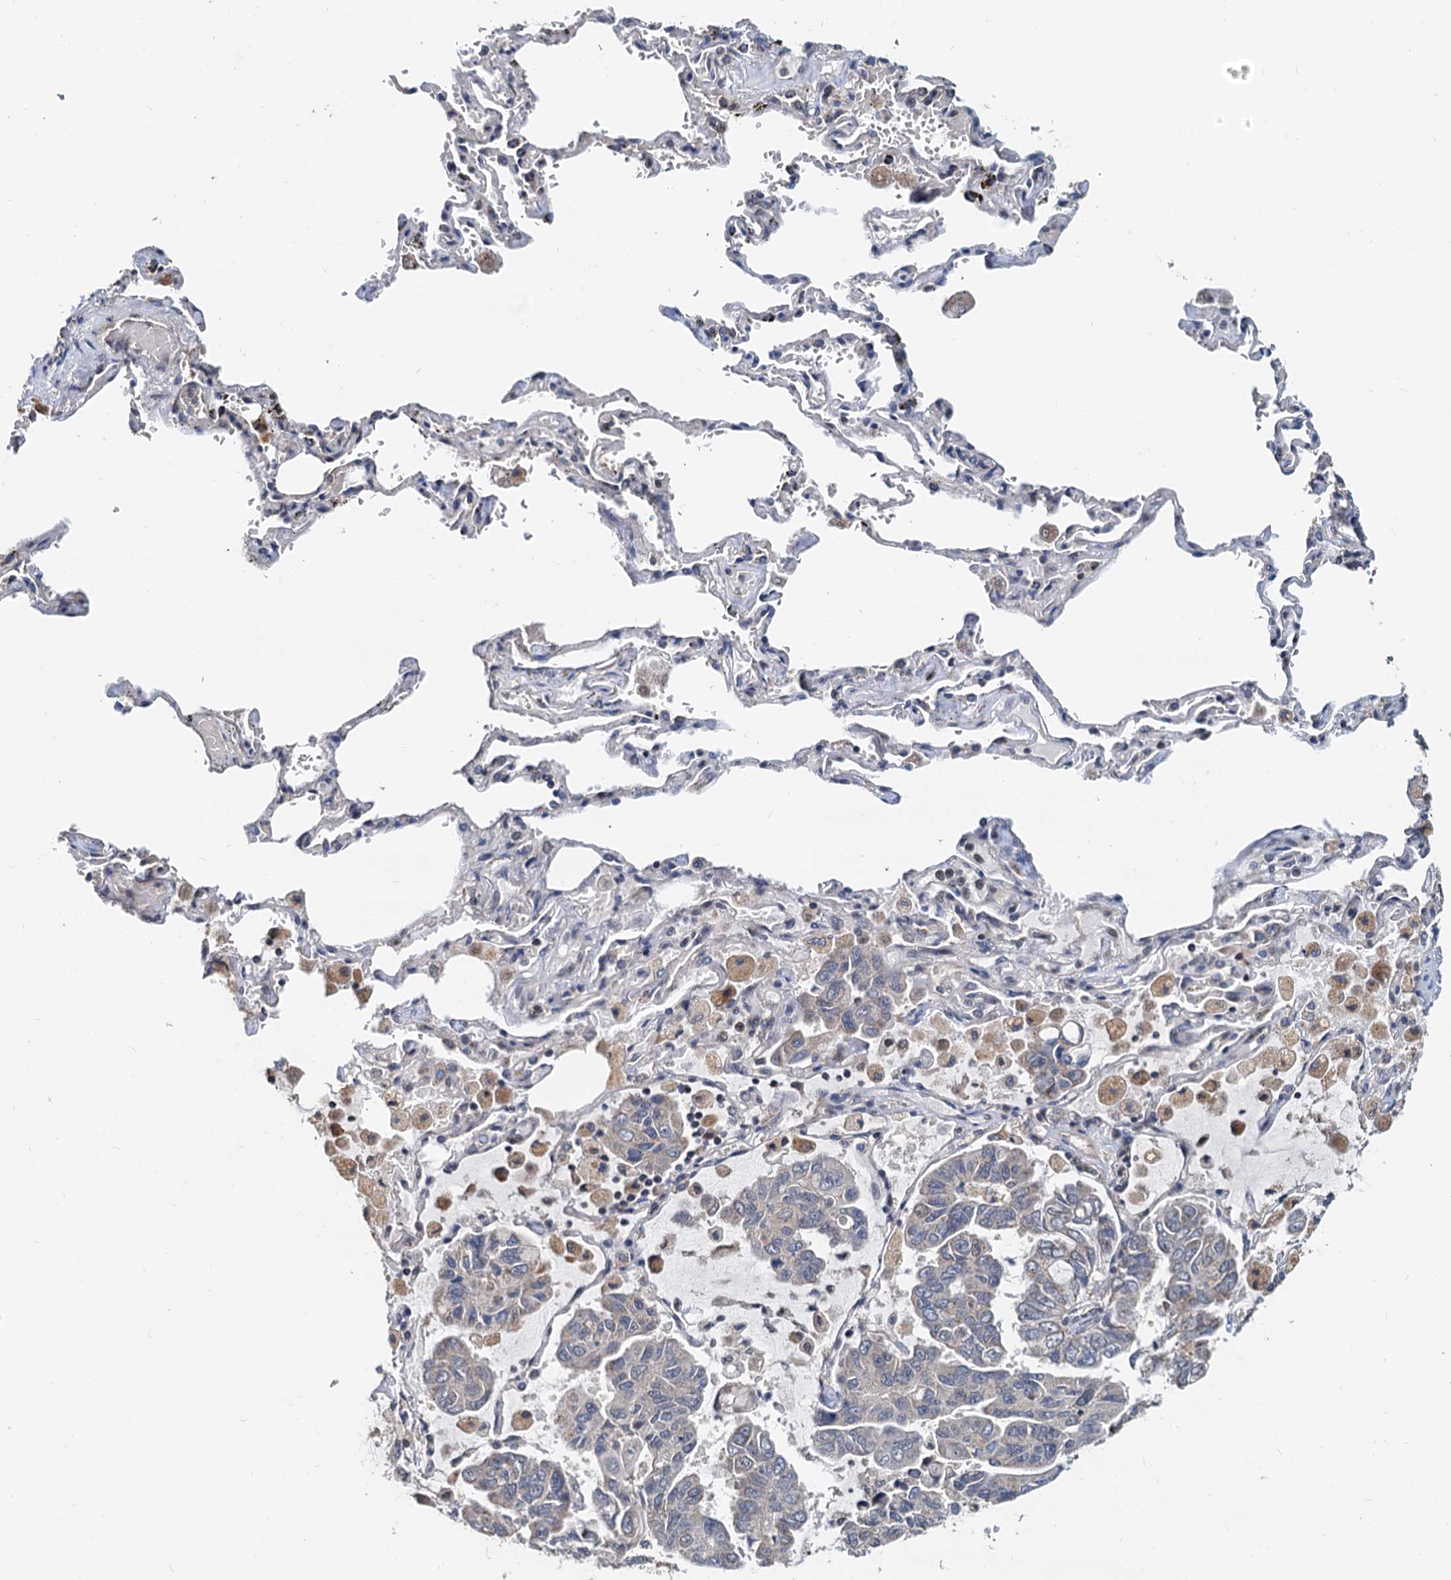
{"staining": {"intensity": "negative", "quantity": "none", "location": "none"}, "tissue": "lung cancer", "cell_type": "Tumor cells", "image_type": "cancer", "snomed": [{"axis": "morphology", "description": "Adenocarcinoma, NOS"}, {"axis": "topography", "description": "Lung"}], "caption": "Immunohistochemical staining of human lung cancer reveals no significant positivity in tumor cells.", "gene": "MCMBP", "patient": {"sex": "male", "age": 64}}